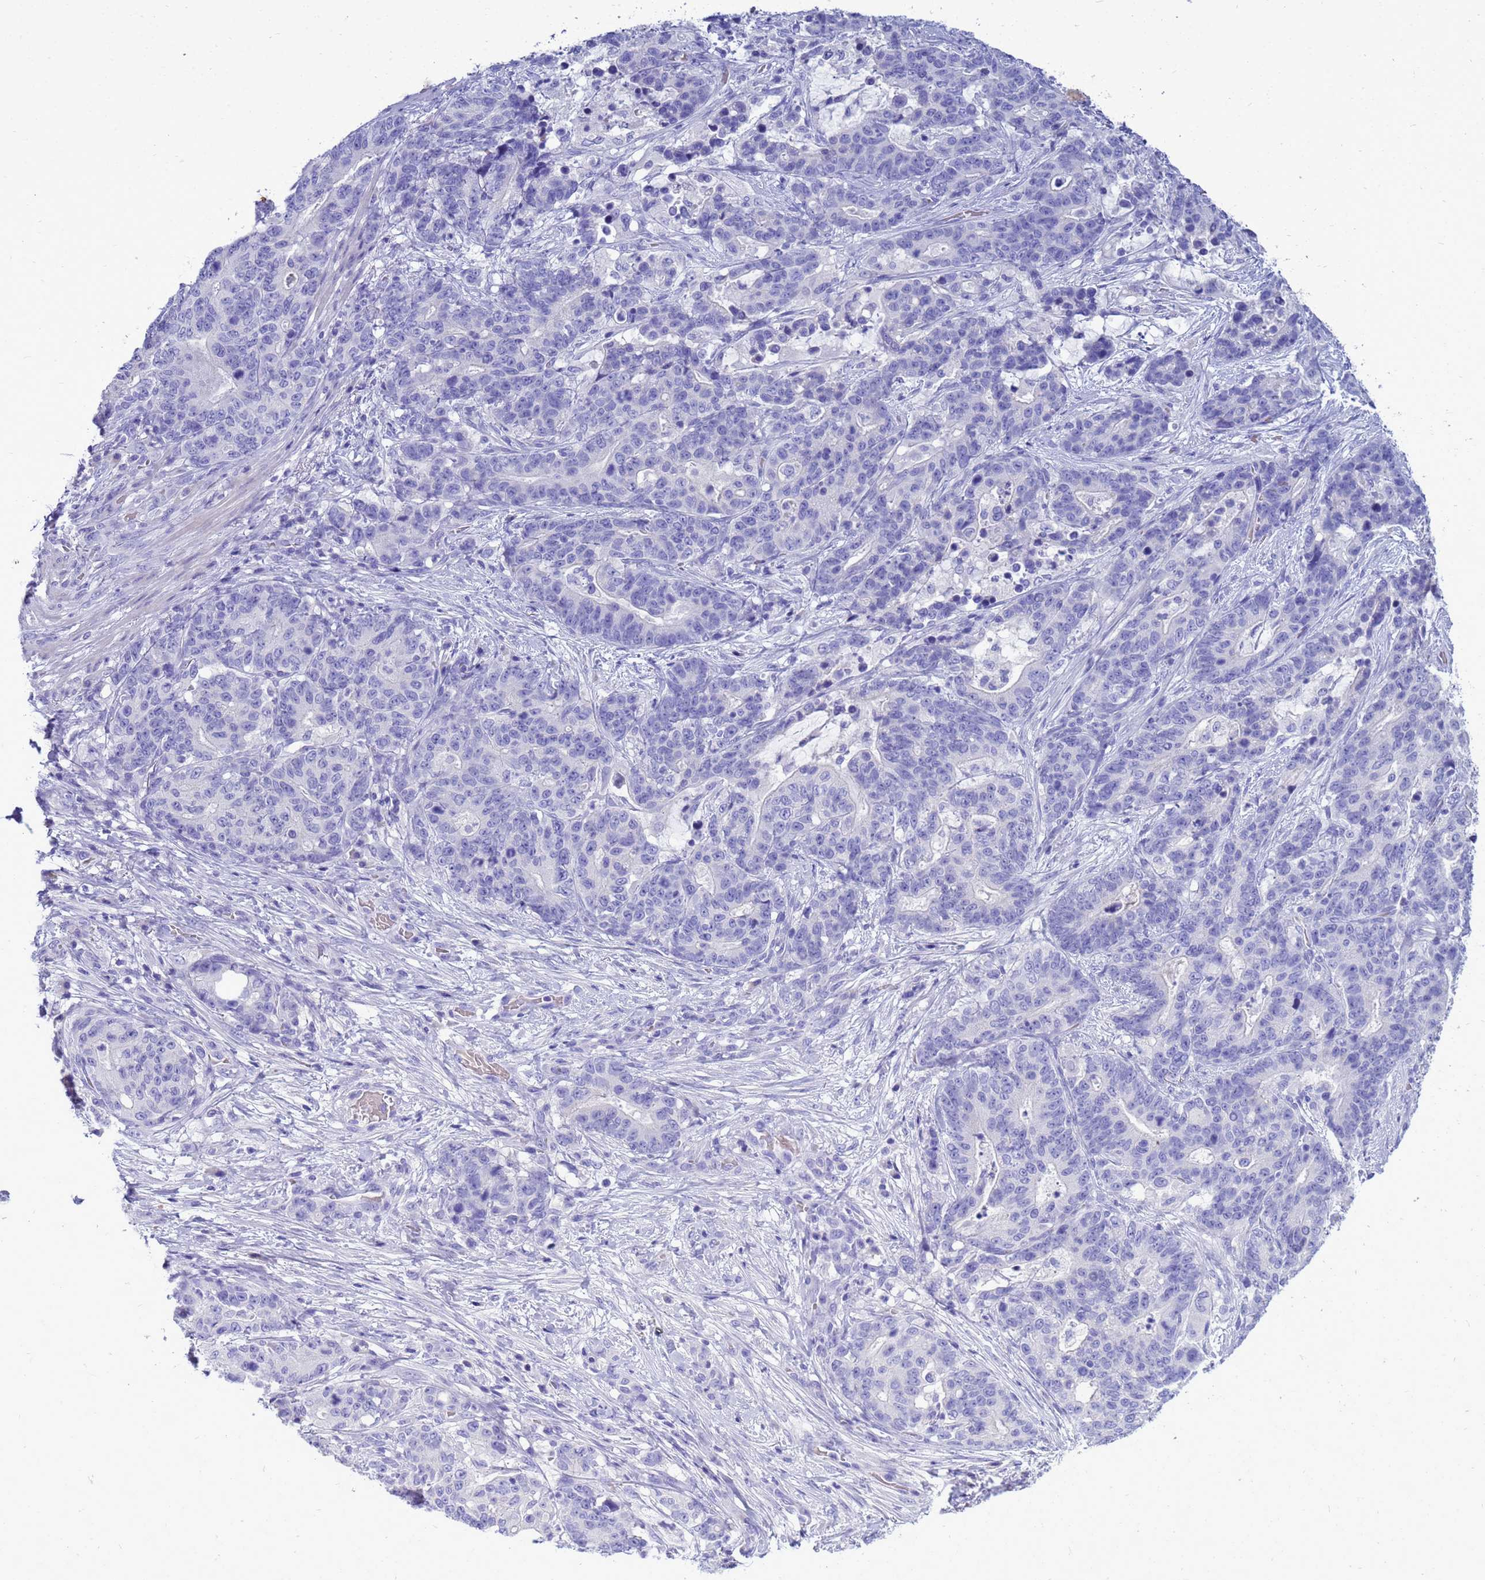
{"staining": {"intensity": "negative", "quantity": "none", "location": "none"}, "tissue": "stomach cancer", "cell_type": "Tumor cells", "image_type": "cancer", "snomed": [{"axis": "morphology", "description": "Normal tissue, NOS"}, {"axis": "morphology", "description": "Adenocarcinoma, NOS"}, {"axis": "topography", "description": "Stomach"}], "caption": "DAB (3,3'-diaminobenzidine) immunohistochemical staining of stomach cancer (adenocarcinoma) displays no significant staining in tumor cells. (DAB immunohistochemistry (IHC) with hematoxylin counter stain).", "gene": "SYCN", "patient": {"sex": "female", "age": 64}}